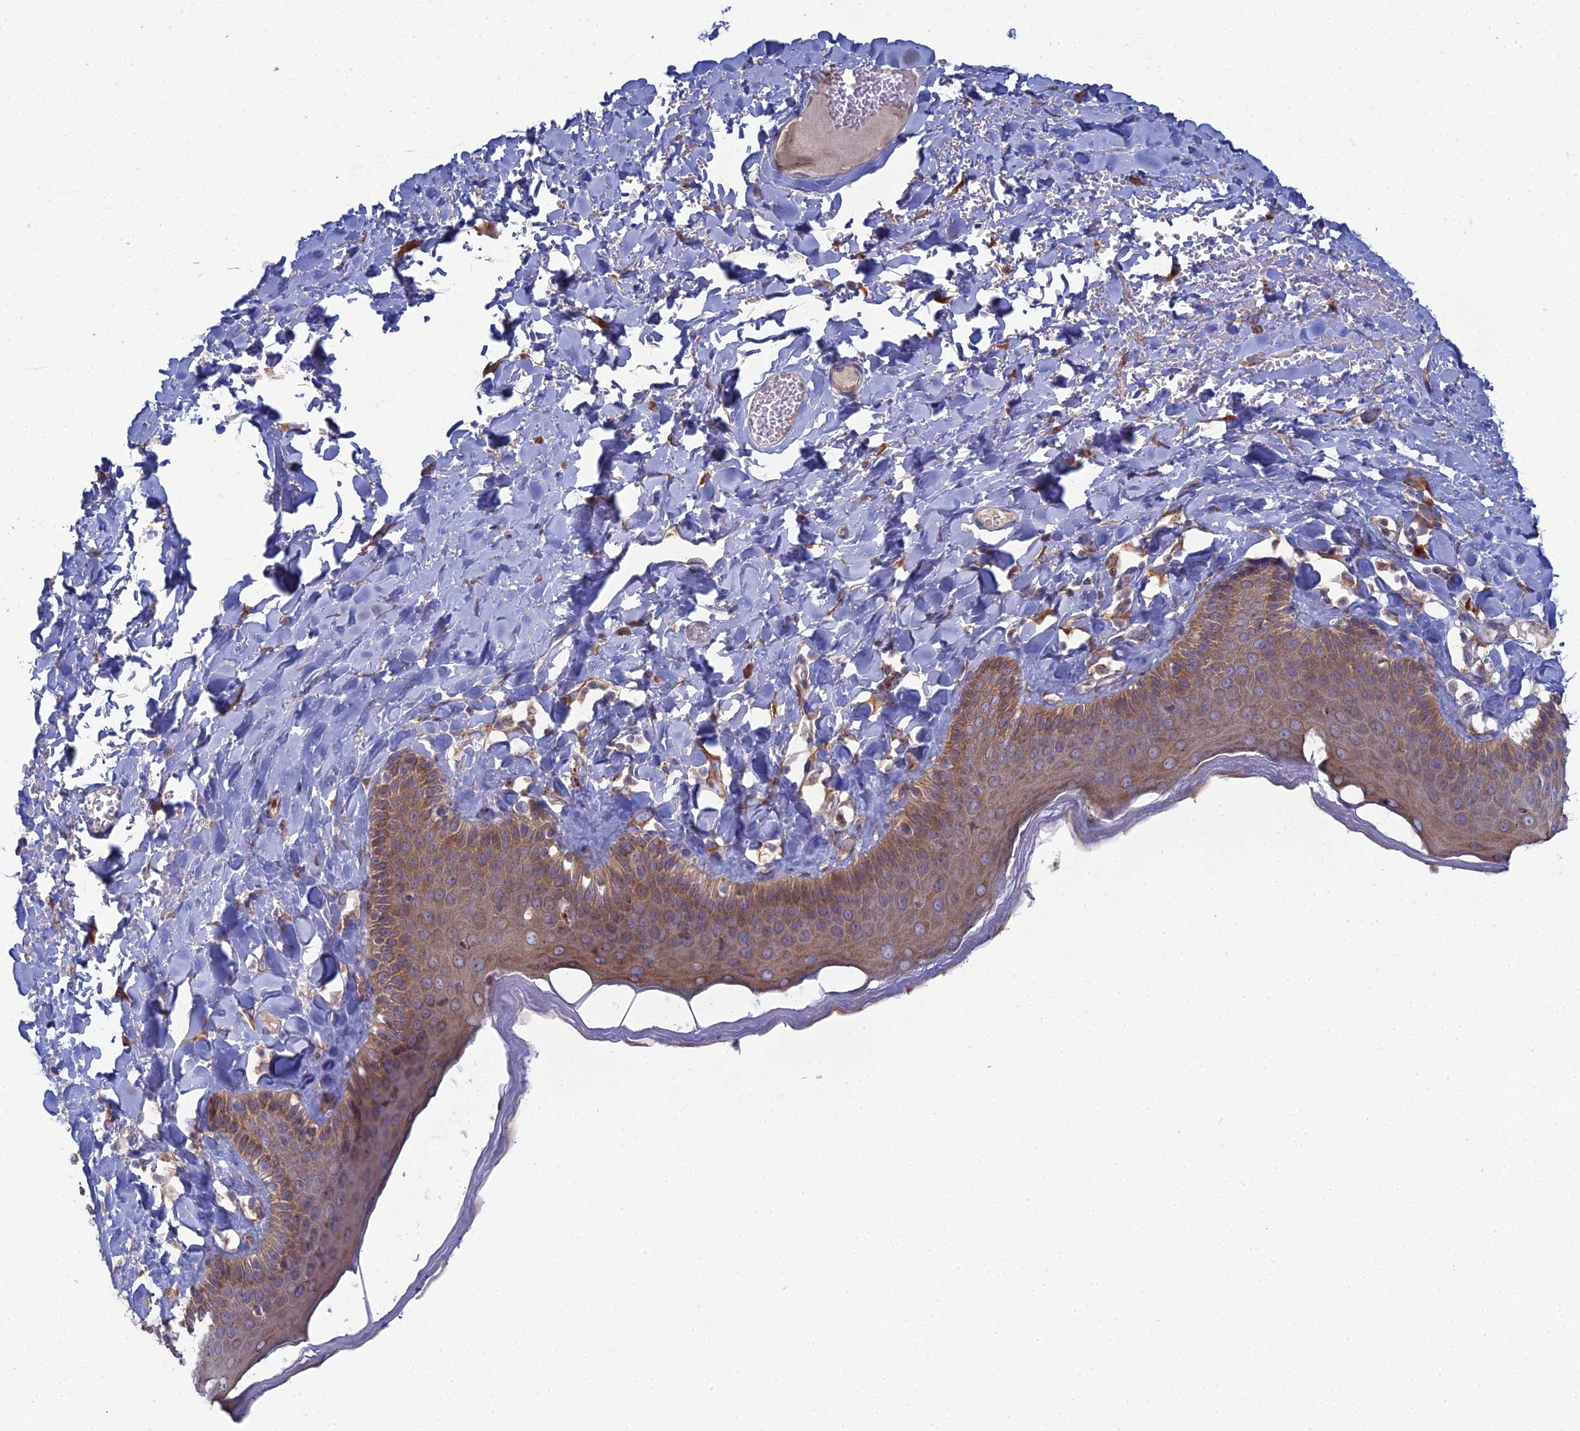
{"staining": {"intensity": "moderate", "quantity": ">75%", "location": "cytoplasmic/membranous"}, "tissue": "skin", "cell_type": "Epidermal cells", "image_type": "normal", "snomed": [{"axis": "morphology", "description": "Normal tissue, NOS"}, {"axis": "topography", "description": "Anal"}], "caption": "Protein staining of benign skin exhibits moderate cytoplasmic/membranous positivity in about >75% of epidermal cells.", "gene": "TRAPPC6A", "patient": {"sex": "male", "age": 69}}